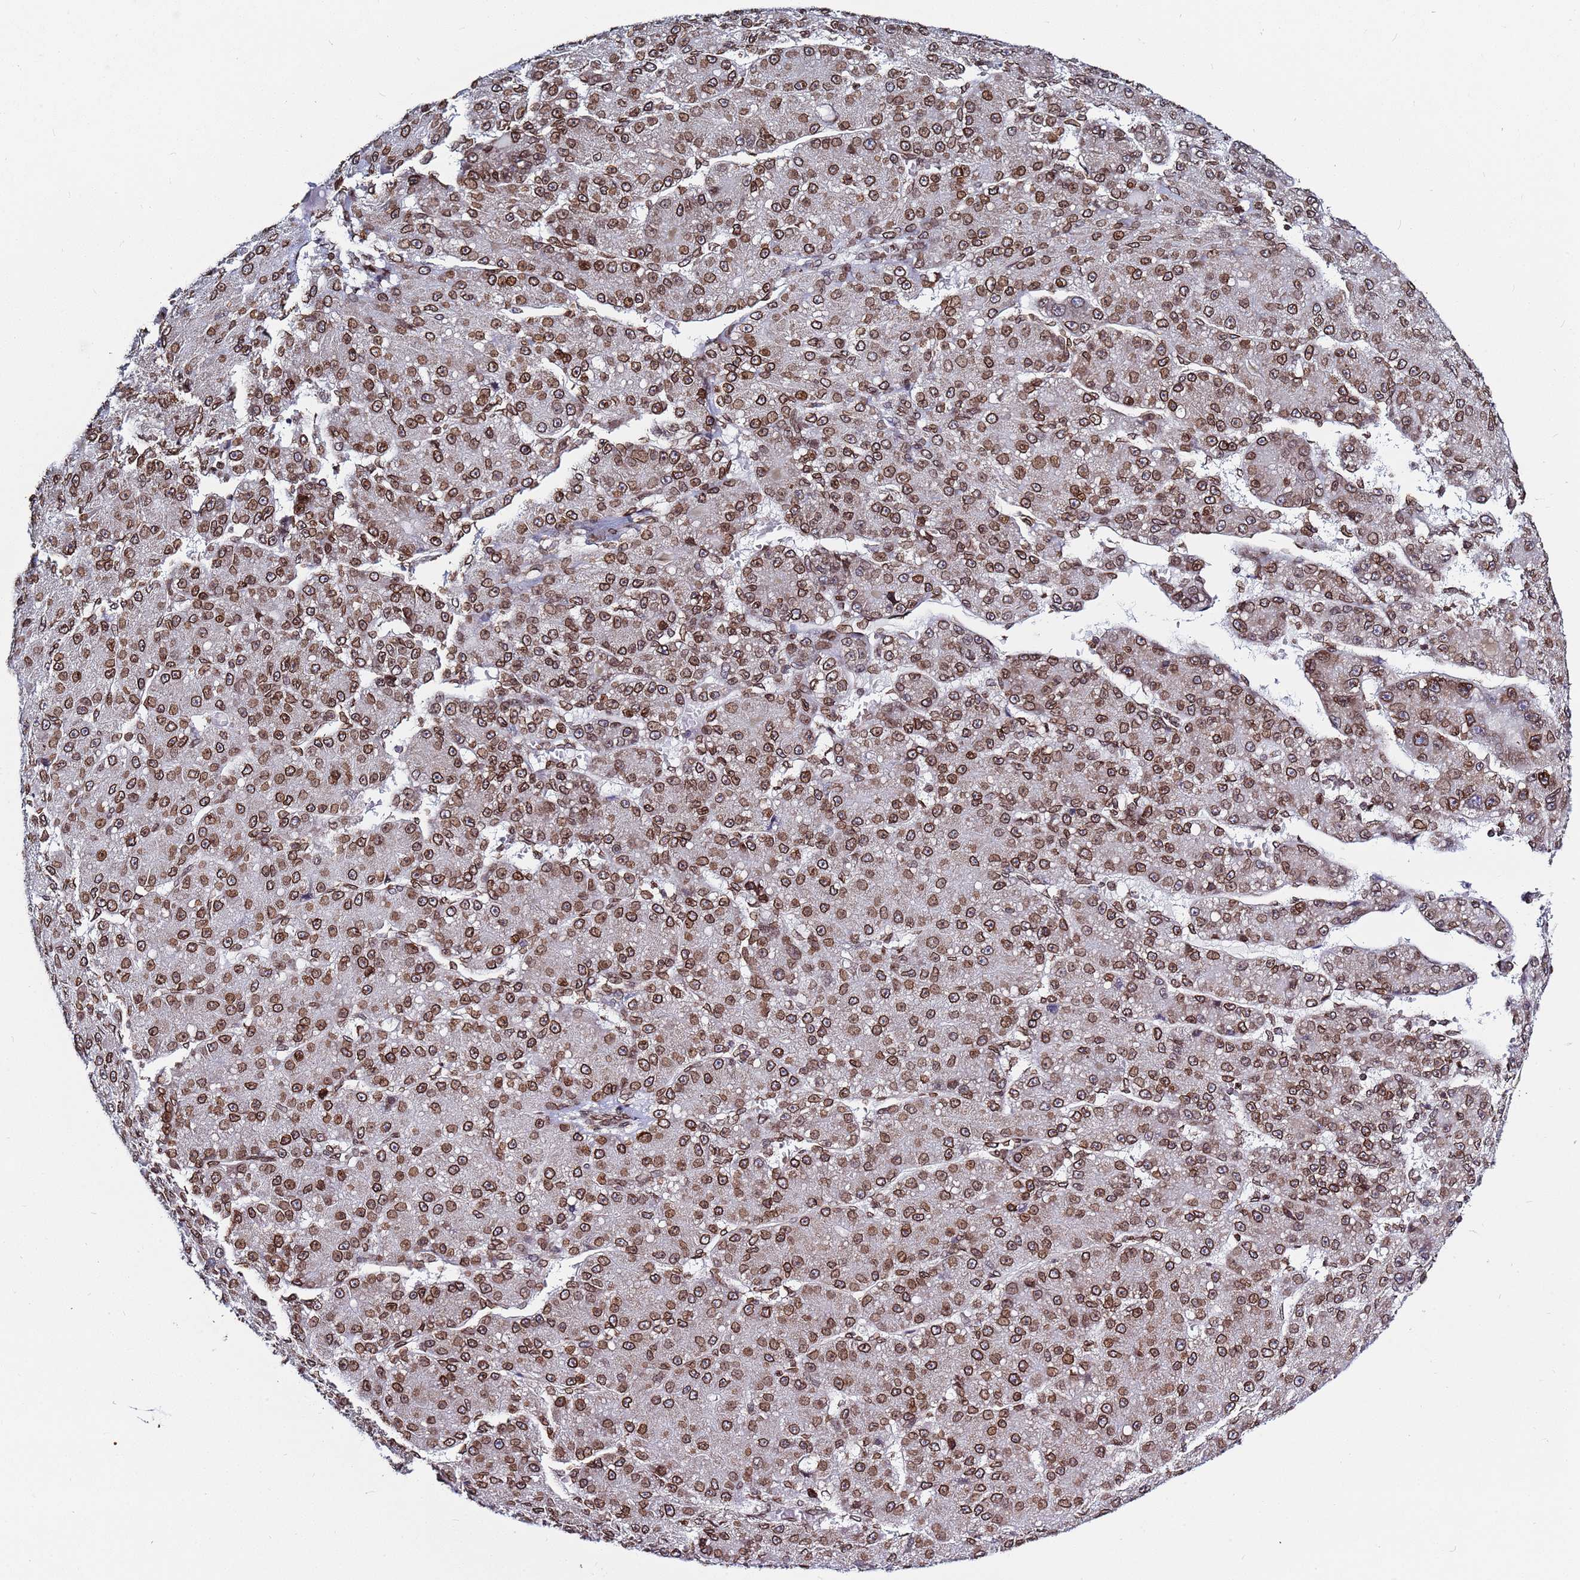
{"staining": {"intensity": "strong", "quantity": ">75%", "location": "cytoplasmic/membranous,nuclear"}, "tissue": "liver cancer", "cell_type": "Tumor cells", "image_type": "cancer", "snomed": [{"axis": "morphology", "description": "Carcinoma, Hepatocellular, NOS"}, {"axis": "topography", "description": "Liver"}], "caption": "The micrograph demonstrates immunohistochemical staining of liver cancer (hepatocellular carcinoma). There is strong cytoplasmic/membranous and nuclear positivity is seen in about >75% of tumor cells.", "gene": "TOR1AIP1", "patient": {"sex": "male", "age": 67}}